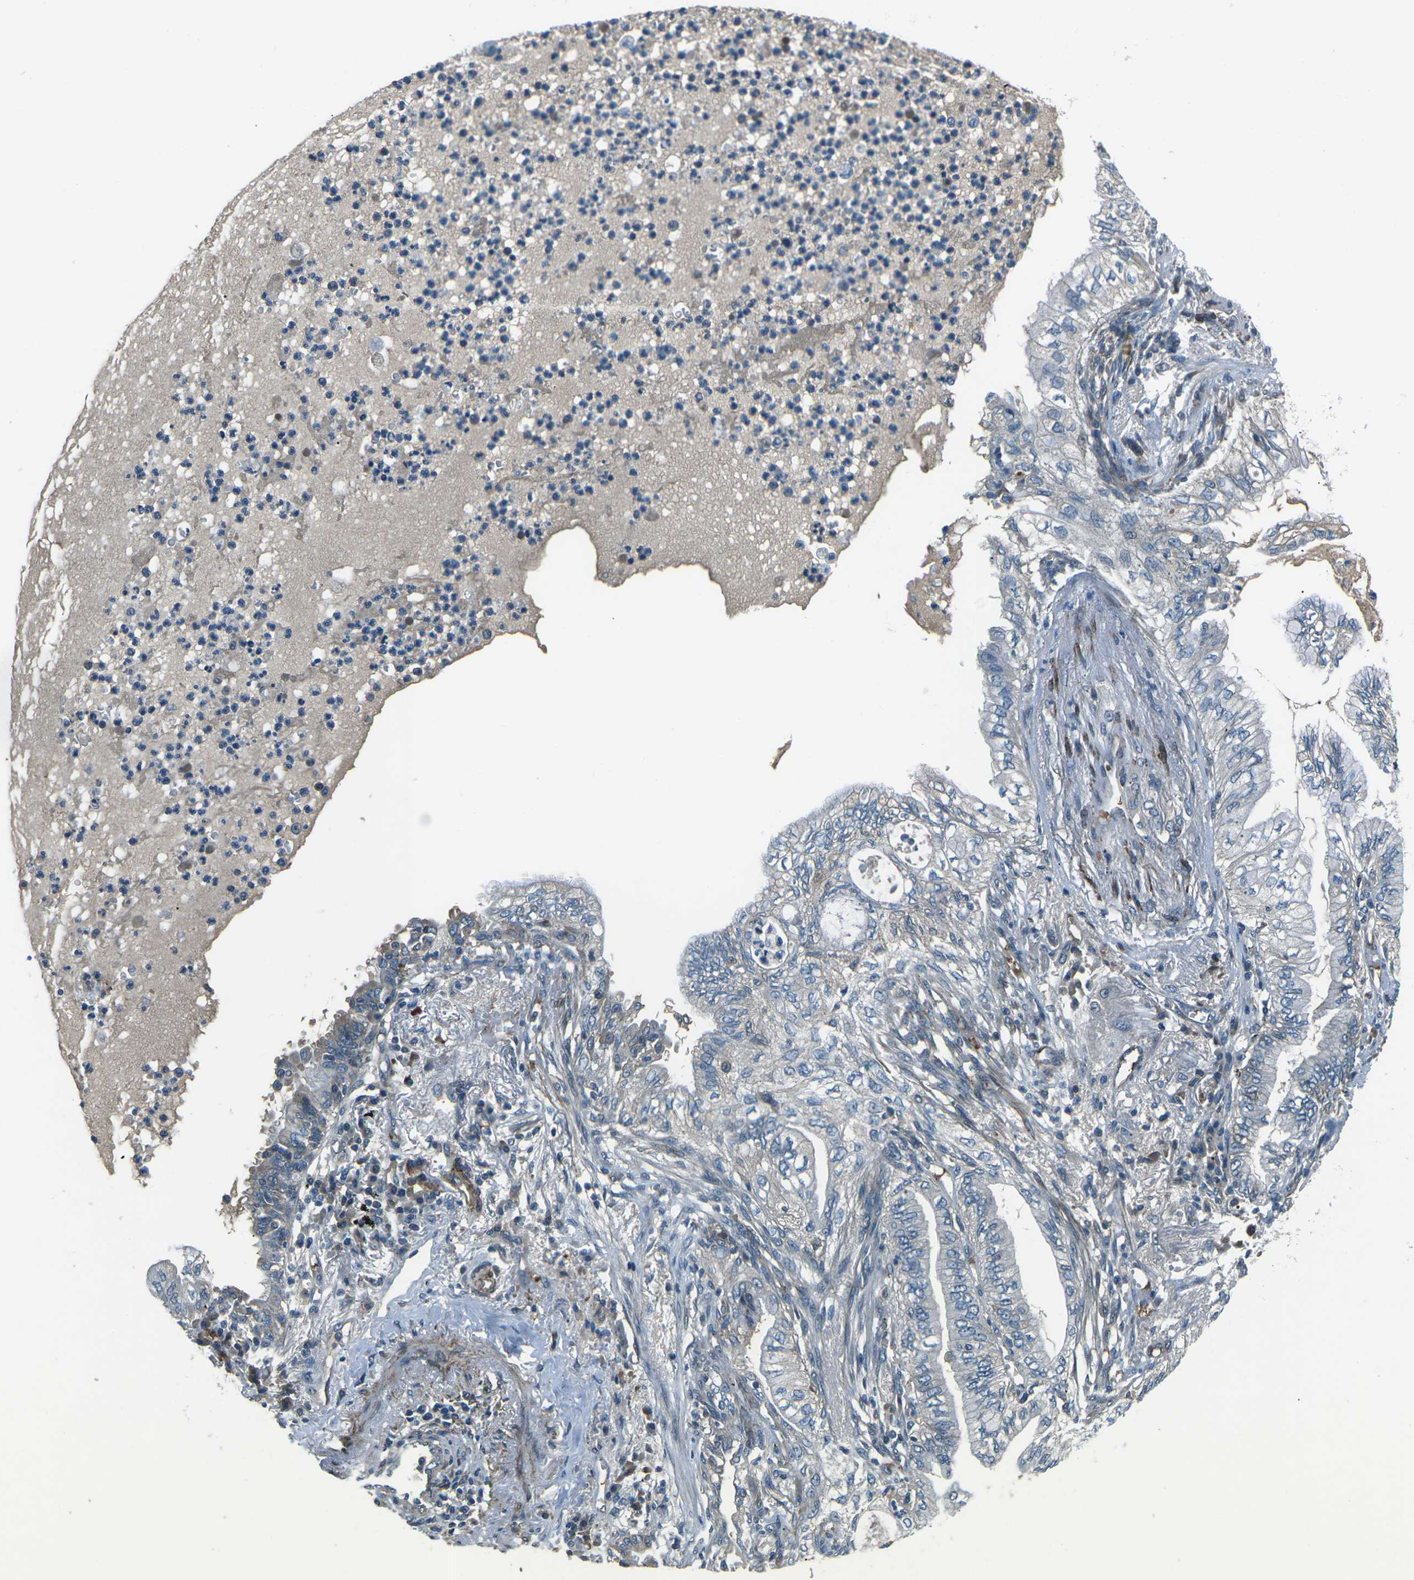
{"staining": {"intensity": "negative", "quantity": "none", "location": "none"}, "tissue": "lung cancer", "cell_type": "Tumor cells", "image_type": "cancer", "snomed": [{"axis": "morphology", "description": "Normal tissue, NOS"}, {"axis": "morphology", "description": "Adenocarcinoma, NOS"}, {"axis": "topography", "description": "Bronchus"}, {"axis": "topography", "description": "Lung"}], "caption": "An image of lung cancer (adenocarcinoma) stained for a protein demonstrates no brown staining in tumor cells. (Brightfield microscopy of DAB immunohistochemistry (IHC) at high magnification).", "gene": "AFAP1", "patient": {"sex": "female", "age": 70}}